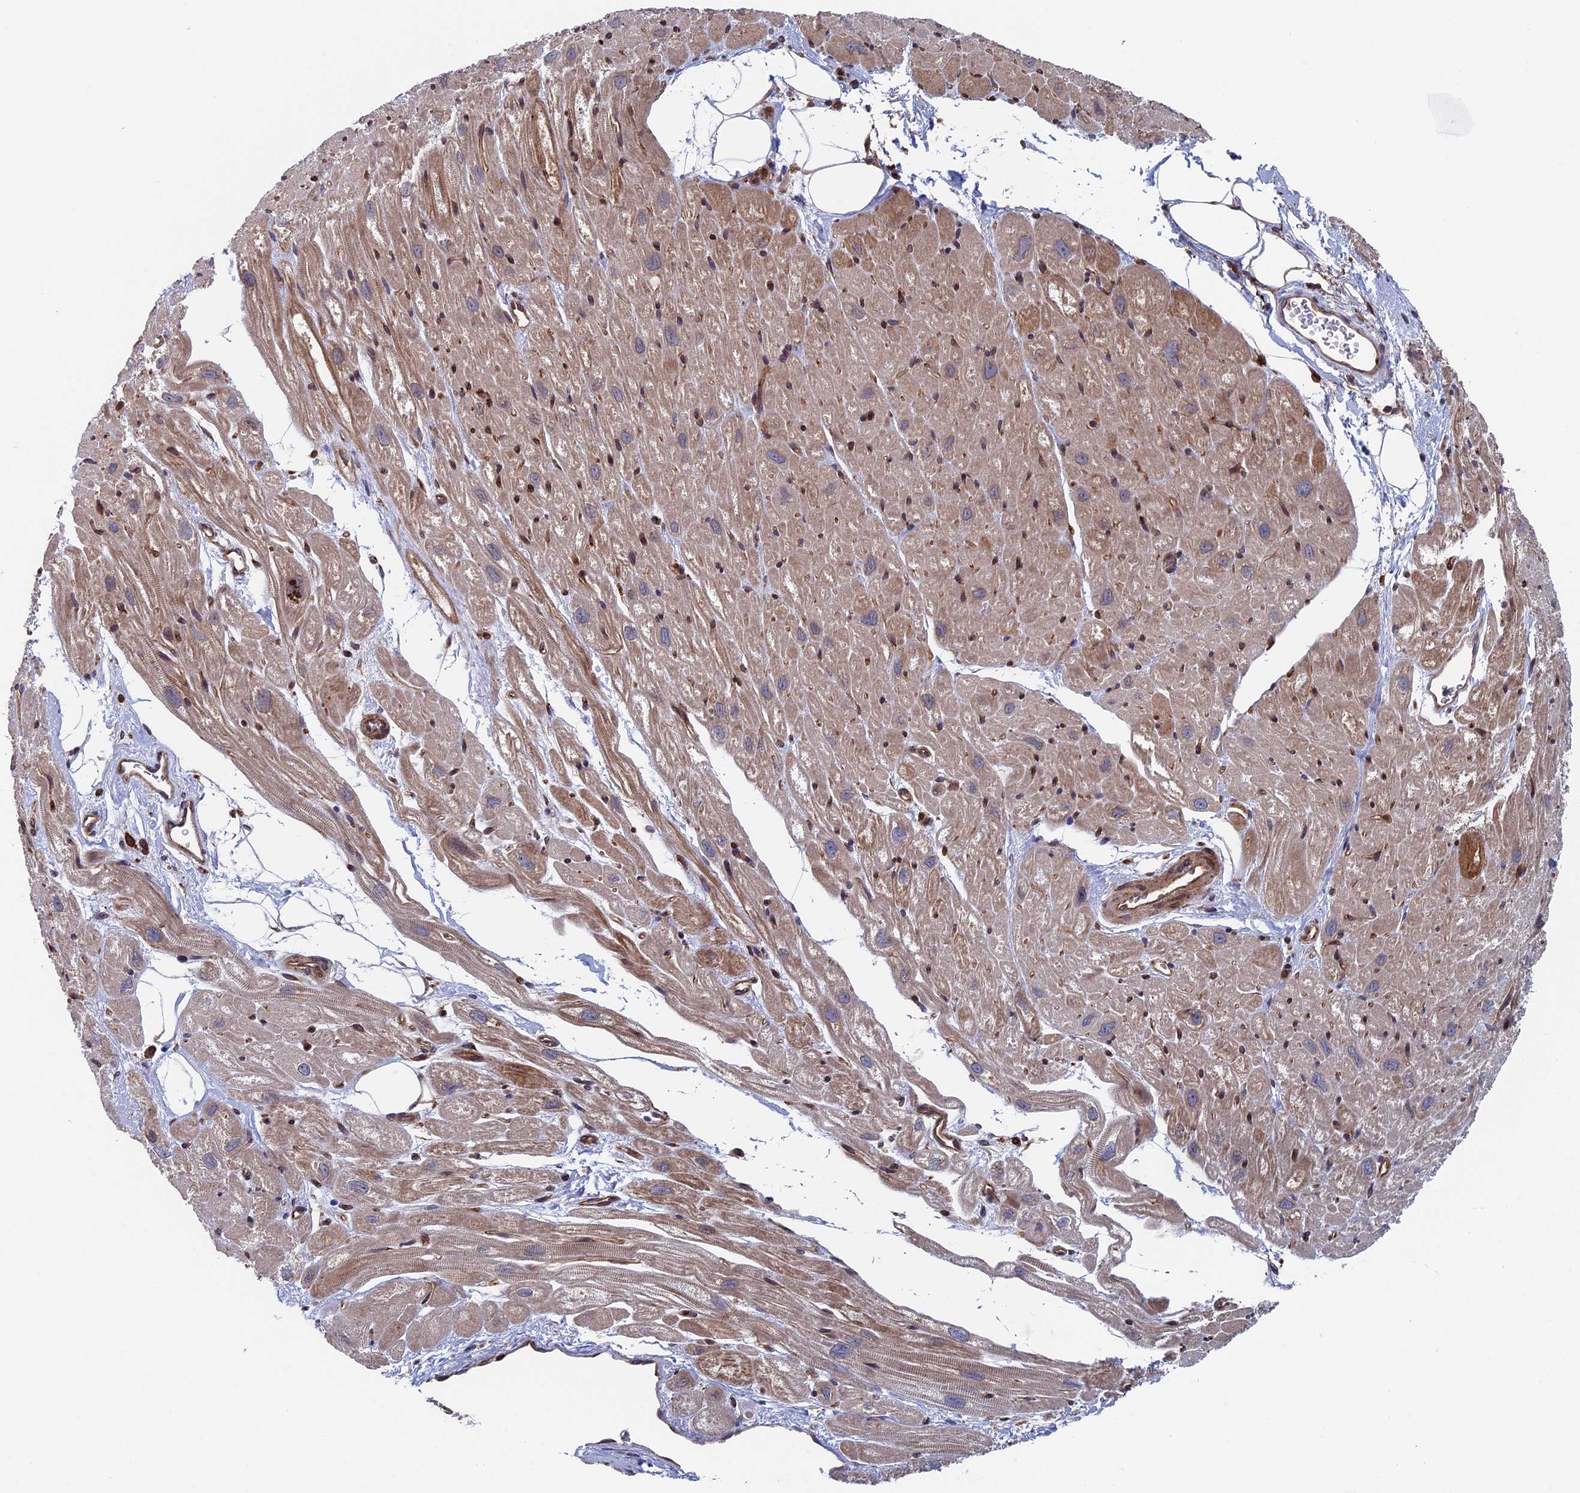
{"staining": {"intensity": "moderate", "quantity": ">75%", "location": "cytoplasmic/membranous"}, "tissue": "heart muscle", "cell_type": "Cardiomyocytes", "image_type": "normal", "snomed": [{"axis": "morphology", "description": "Normal tissue, NOS"}, {"axis": "topography", "description": "Heart"}], "caption": "Normal heart muscle demonstrates moderate cytoplasmic/membranous expression in about >75% of cardiomyocytes.", "gene": "RPUSD1", "patient": {"sex": "male", "age": 50}}